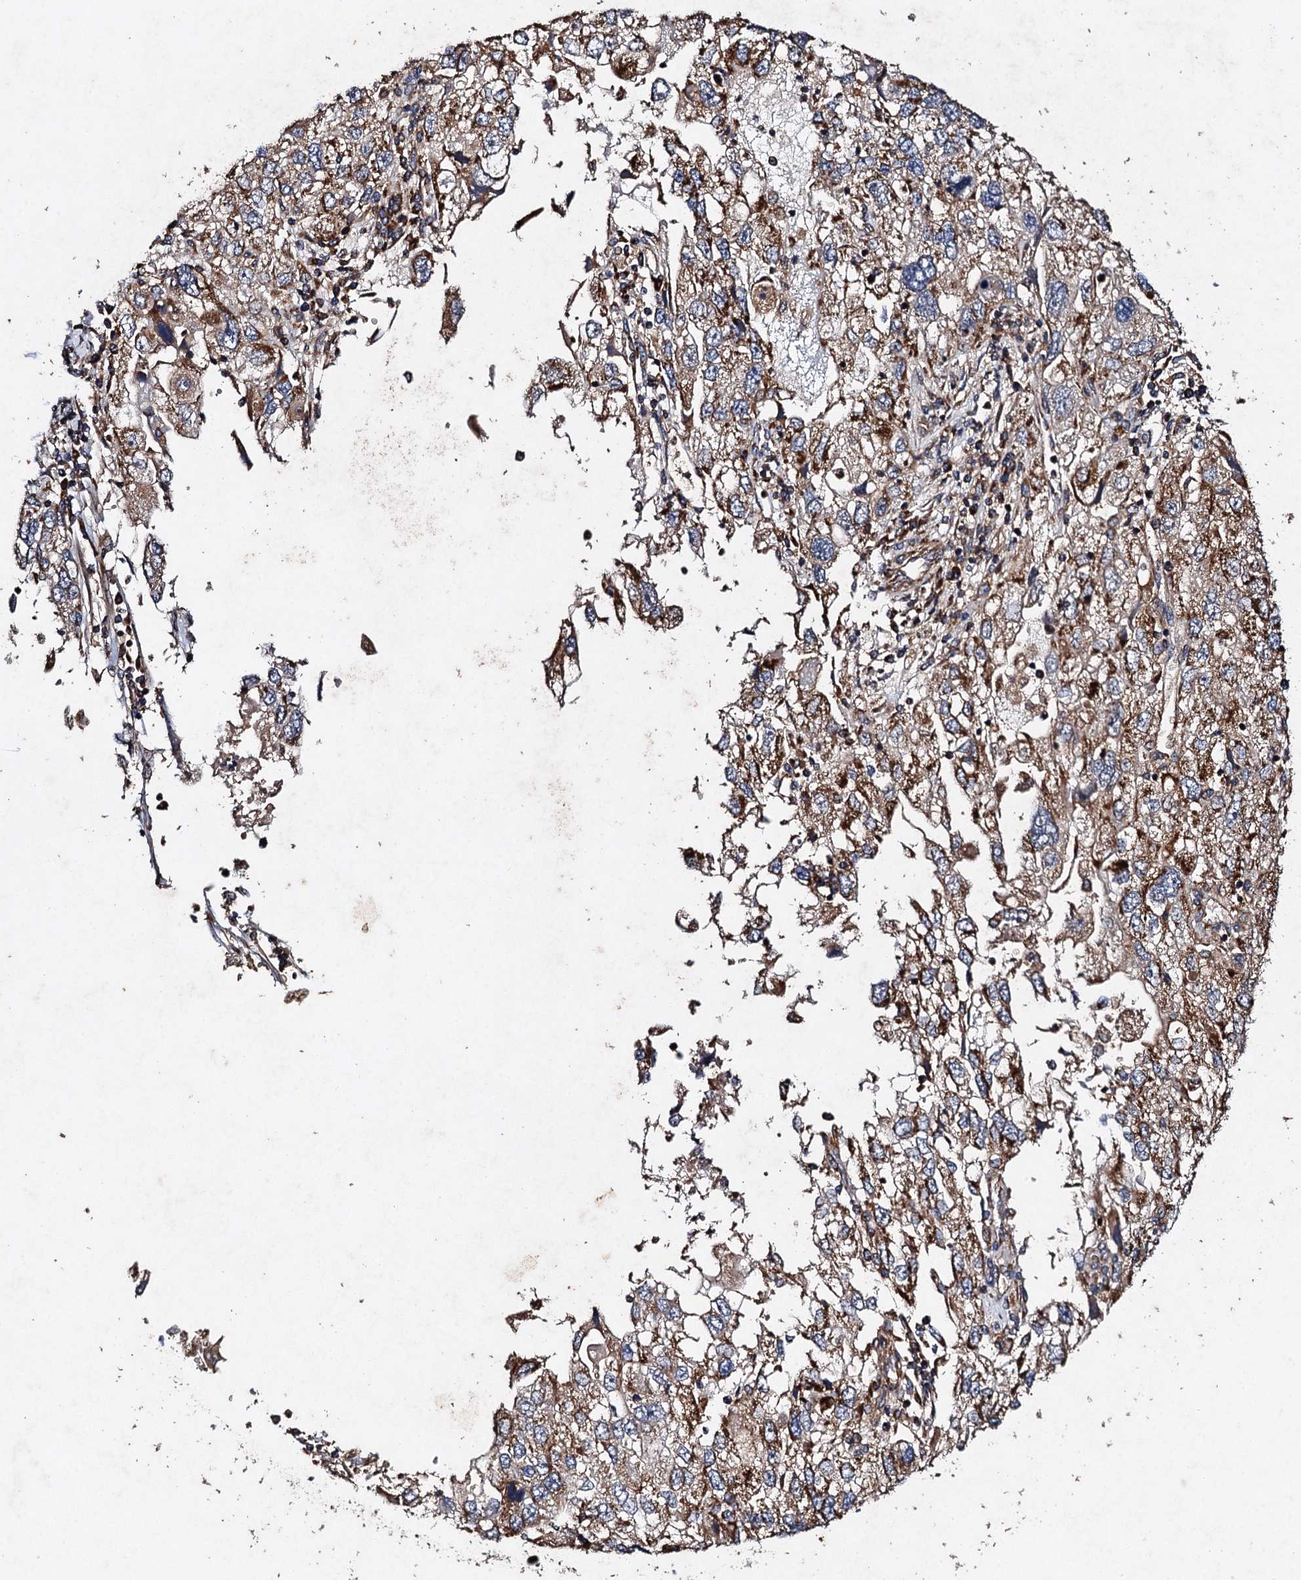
{"staining": {"intensity": "moderate", "quantity": ">75%", "location": "cytoplasmic/membranous"}, "tissue": "endometrial cancer", "cell_type": "Tumor cells", "image_type": "cancer", "snomed": [{"axis": "morphology", "description": "Adenocarcinoma, NOS"}, {"axis": "topography", "description": "Endometrium"}], "caption": "IHC image of adenocarcinoma (endometrial) stained for a protein (brown), which displays medium levels of moderate cytoplasmic/membranous positivity in approximately >75% of tumor cells.", "gene": "NDUFA13", "patient": {"sex": "female", "age": 49}}